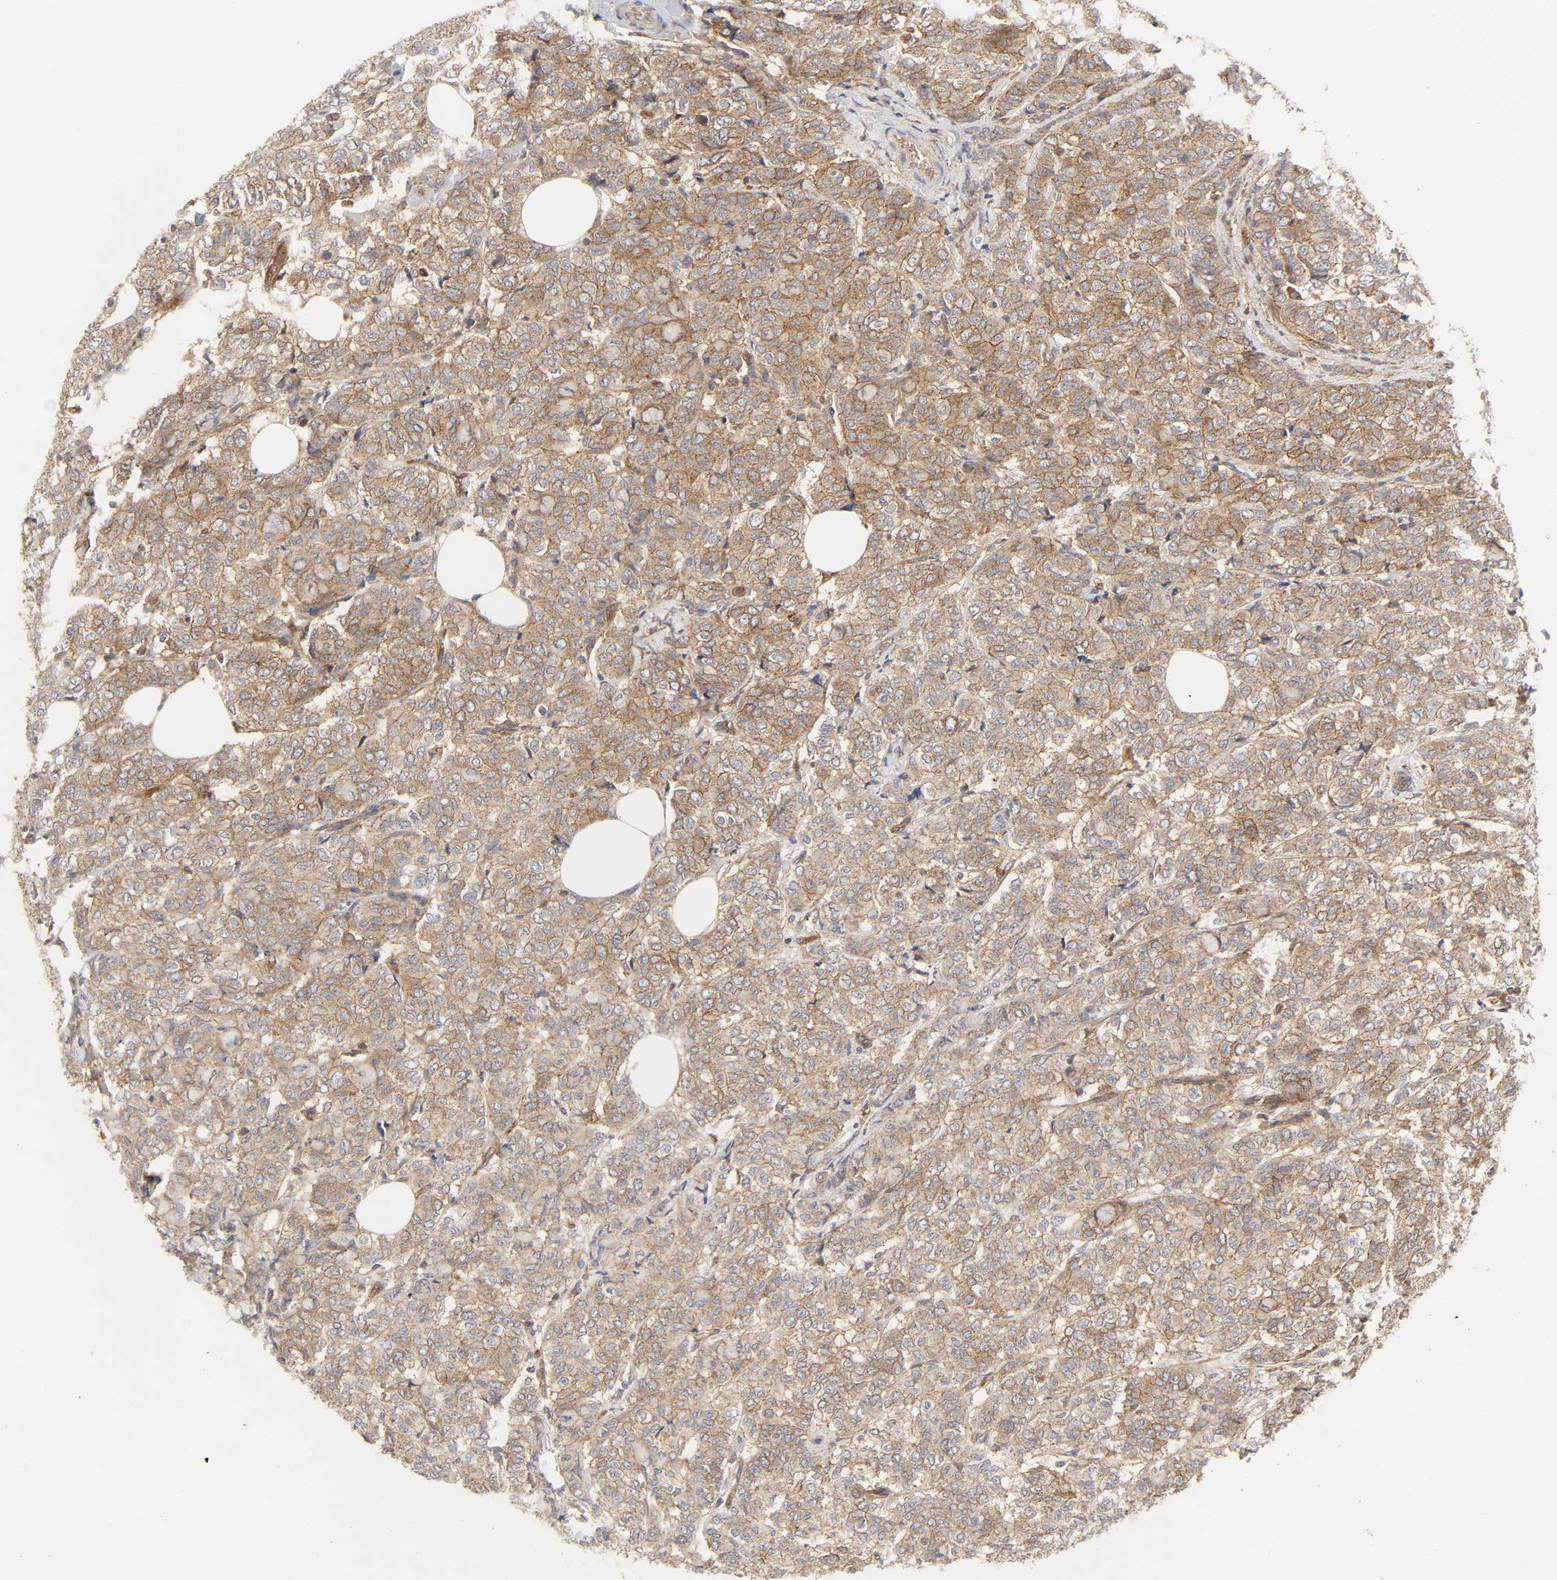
{"staining": {"intensity": "moderate", "quantity": ">75%", "location": "cytoplasmic/membranous"}, "tissue": "breast cancer", "cell_type": "Tumor cells", "image_type": "cancer", "snomed": [{"axis": "morphology", "description": "Lobular carcinoma"}, {"axis": "topography", "description": "Breast"}], "caption": "Moderate cytoplasmic/membranous expression is identified in about >75% of tumor cells in breast cancer (lobular carcinoma). Immunohistochemistry stains the protein of interest in brown and the nuclei are stained blue.", "gene": "AP2A1", "patient": {"sex": "female", "age": 60}}